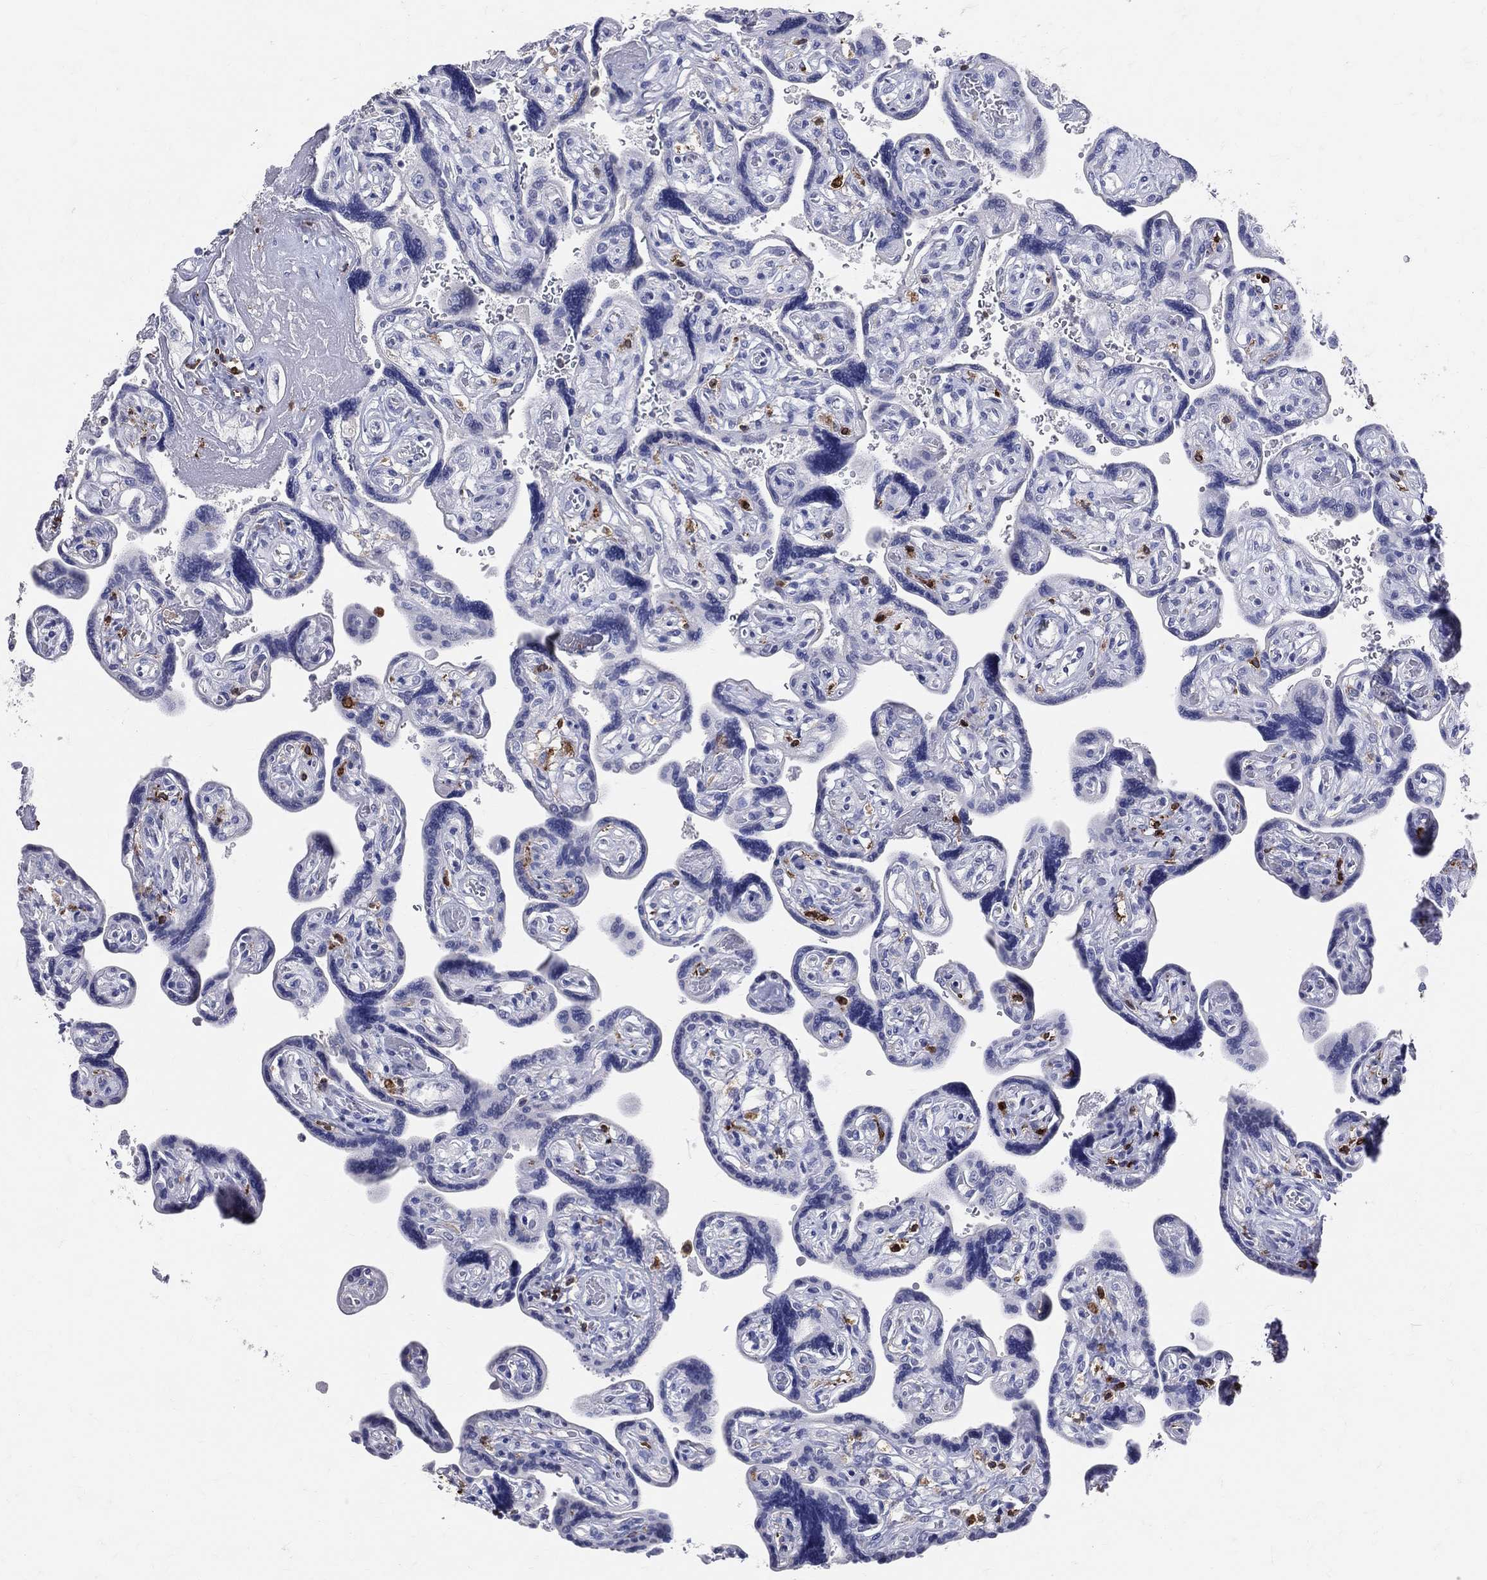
{"staining": {"intensity": "negative", "quantity": "none", "location": "none"}, "tissue": "placenta", "cell_type": "Decidual cells", "image_type": "normal", "snomed": [{"axis": "morphology", "description": "Normal tissue, NOS"}, {"axis": "topography", "description": "Placenta"}], "caption": "DAB (3,3'-diaminobenzidine) immunohistochemical staining of unremarkable placenta exhibits no significant expression in decidual cells.", "gene": "CD74", "patient": {"sex": "female", "age": 32}}